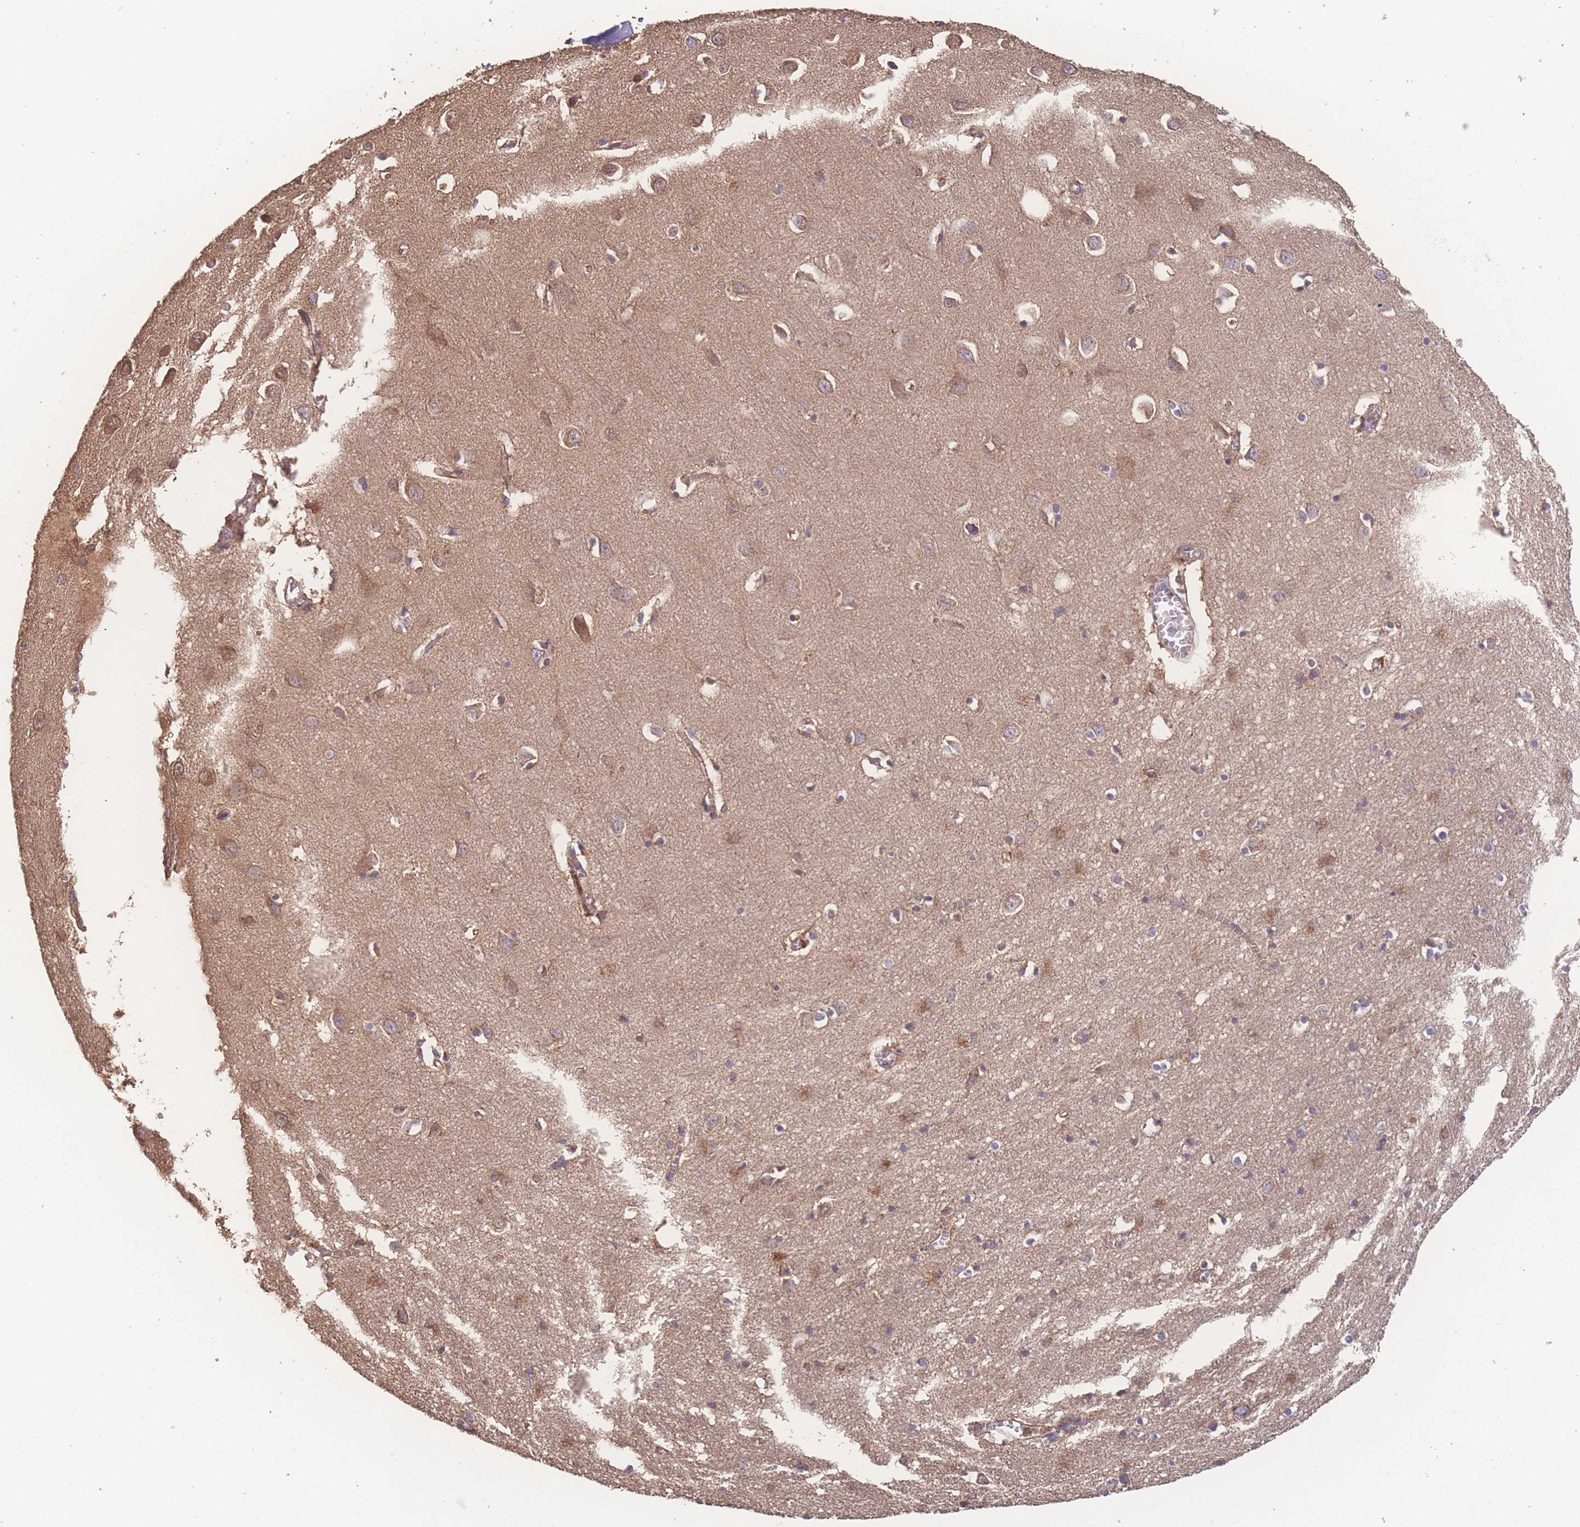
{"staining": {"intensity": "moderate", "quantity": ">75%", "location": "cytoplasmic/membranous"}, "tissue": "cerebral cortex", "cell_type": "Endothelial cells", "image_type": "normal", "snomed": [{"axis": "morphology", "description": "Normal tissue, NOS"}, {"axis": "topography", "description": "Cerebral cortex"}], "caption": "Protein positivity by immunohistochemistry demonstrates moderate cytoplasmic/membranous positivity in about >75% of endothelial cells in benign cerebral cortex.", "gene": "ATXN10", "patient": {"sex": "female", "age": 64}}